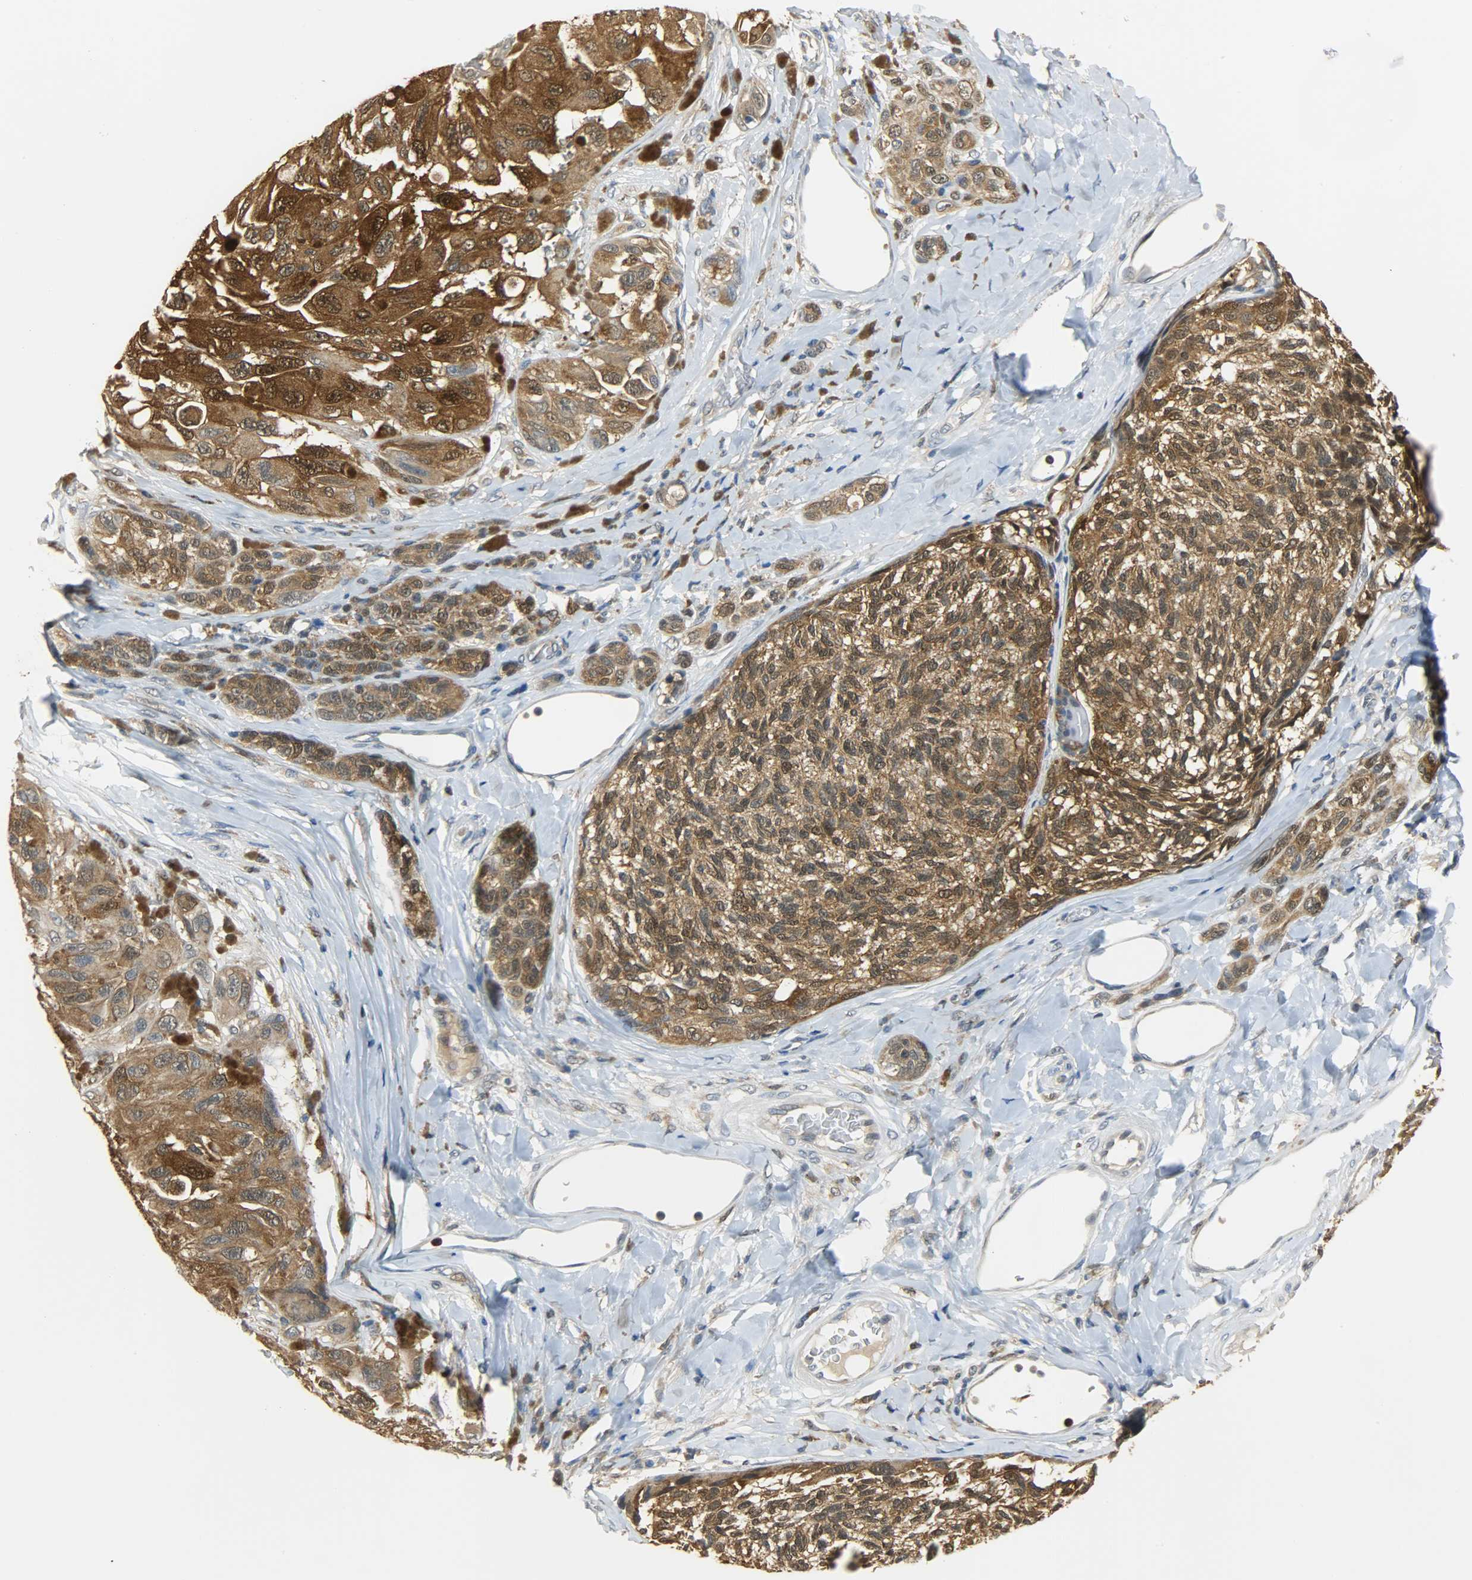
{"staining": {"intensity": "strong", "quantity": ">75%", "location": "cytoplasmic/membranous,nuclear"}, "tissue": "melanoma", "cell_type": "Tumor cells", "image_type": "cancer", "snomed": [{"axis": "morphology", "description": "Malignant melanoma, NOS"}, {"axis": "topography", "description": "Skin"}], "caption": "Melanoma stained with a protein marker reveals strong staining in tumor cells.", "gene": "EIF4EBP1", "patient": {"sex": "female", "age": 73}}